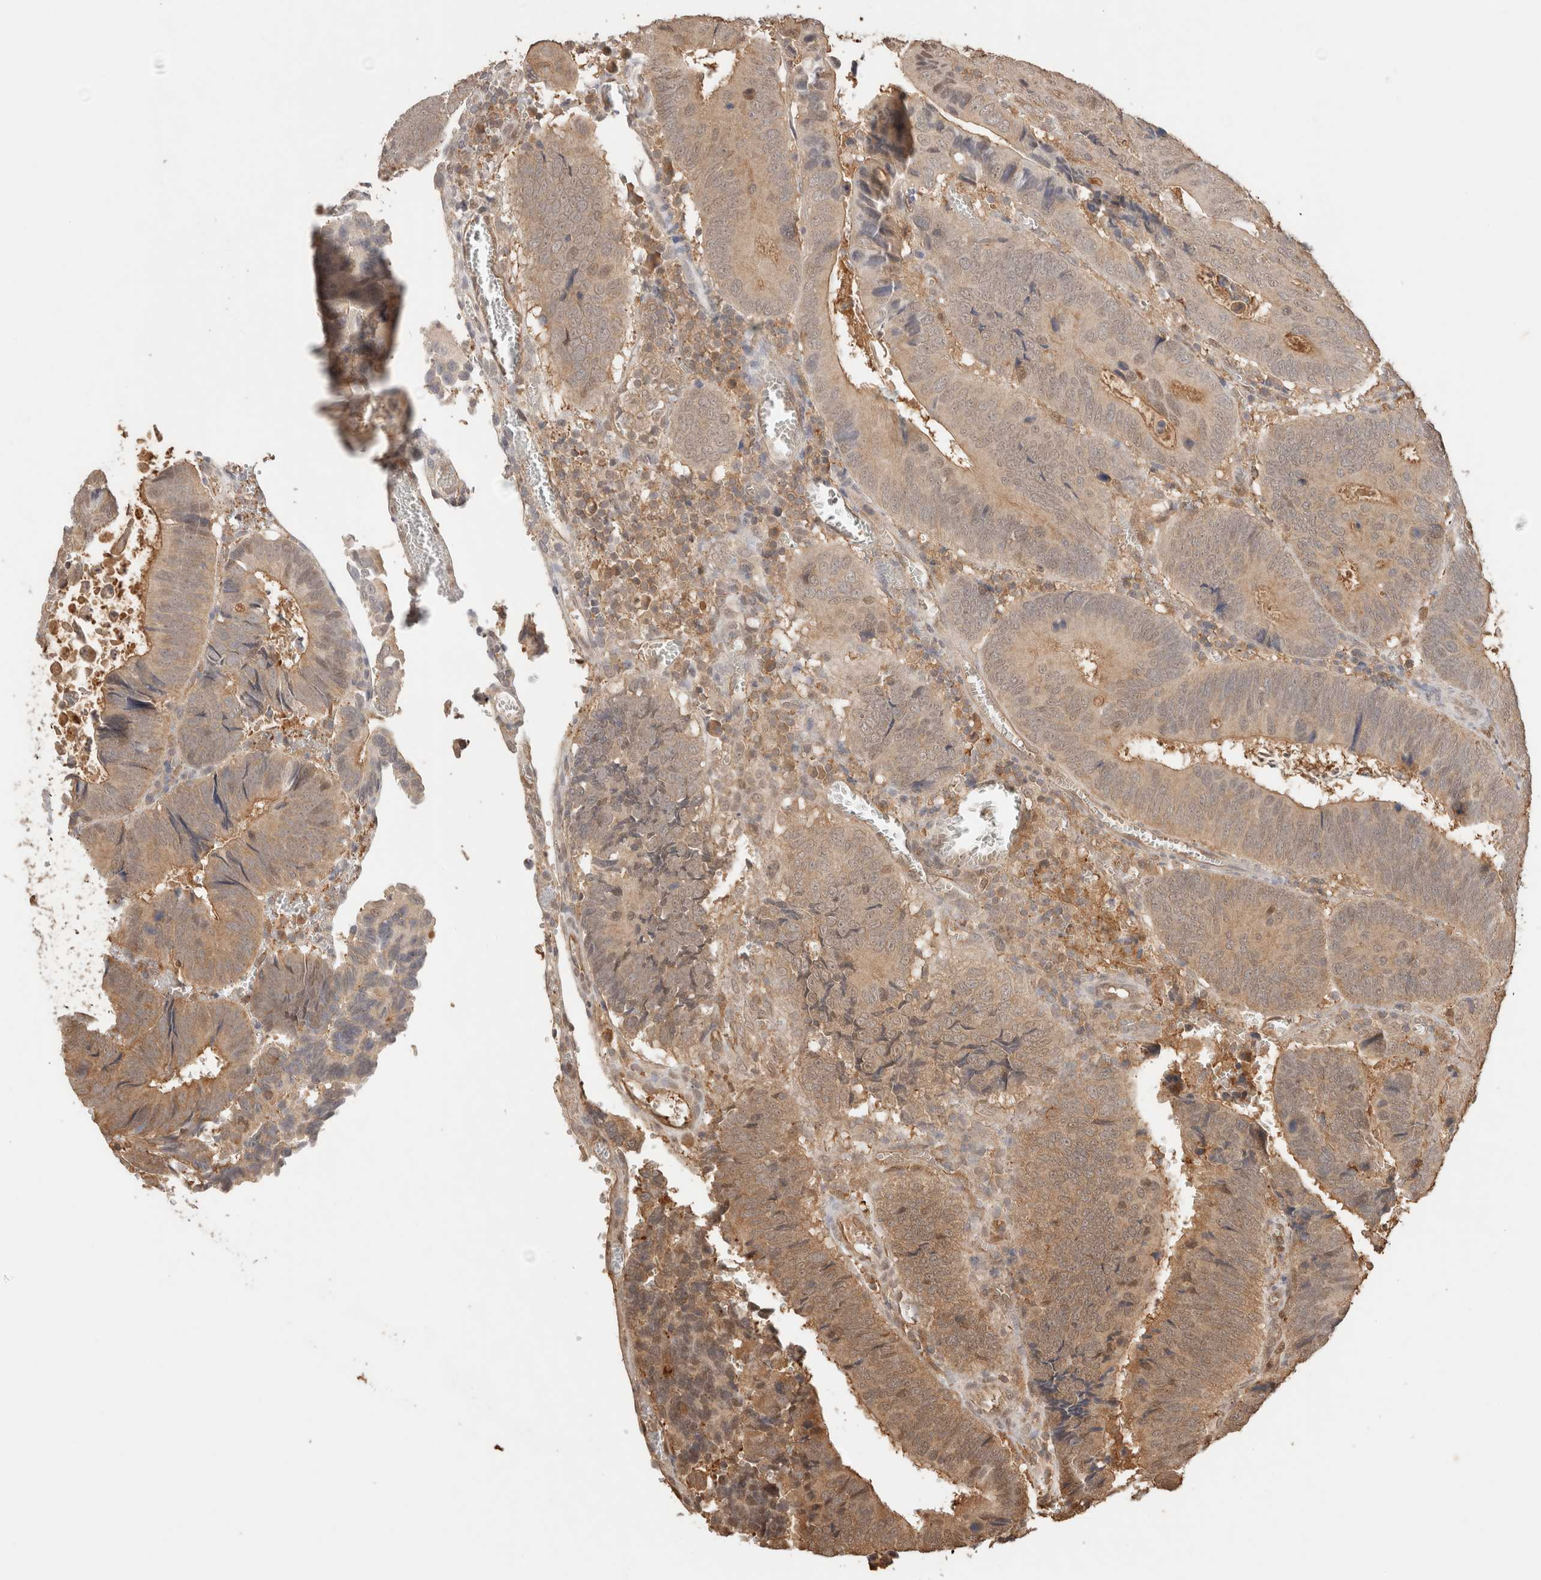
{"staining": {"intensity": "weak", "quantity": ">75%", "location": "cytoplasmic/membranous,nuclear"}, "tissue": "colorectal cancer", "cell_type": "Tumor cells", "image_type": "cancer", "snomed": [{"axis": "morphology", "description": "Inflammation, NOS"}, {"axis": "morphology", "description": "Adenocarcinoma, NOS"}, {"axis": "topography", "description": "Colon"}], "caption": "A micrograph of colorectal cancer stained for a protein exhibits weak cytoplasmic/membranous and nuclear brown staining in tumor cells. (DAB (3,3'-diaminobenzidine) IHC with brightfield microscopy, high magnification).", "gene": "YWHAH", "patient": {"sex": "male", "age": 72}}